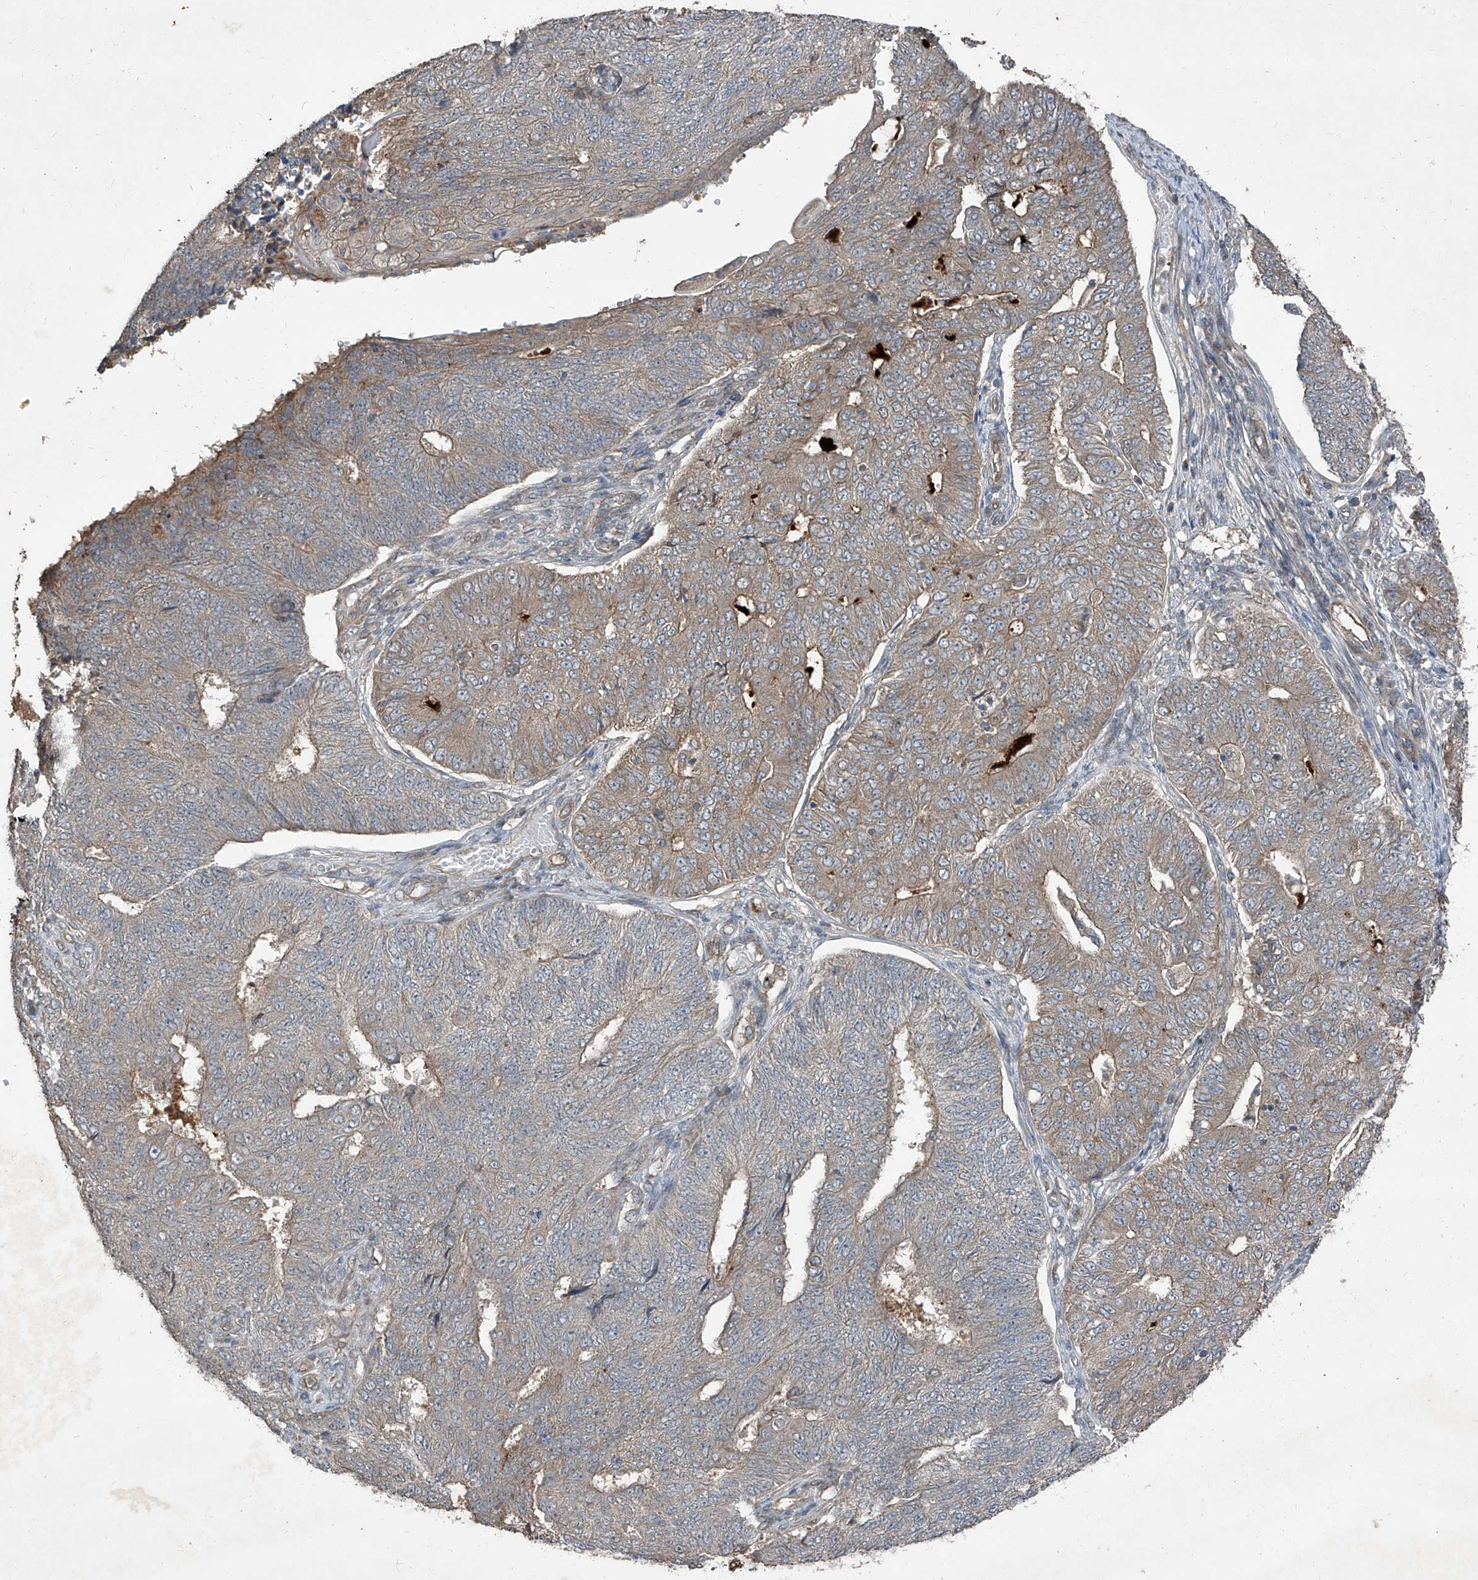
{"staining": {"intensity": "moderate", "quantity": "<25%", "location": "cytoplasmic/membranous"}, "tissue": "endometrial cancer", "cell_type": "Tumor cells", "image_type": "cancer", "snomed": [{"axis": "morphology", "description": "Adenocarcinoma, NOS"}, {"axis": "topography", "description": "Endometrium"}], "caption": "Human endometrial adenocarcinoma stained with a protein marker shows moderate staining in tumor cells.", "gene": "CCN1", "patient": {"sex": "female", "age": 32}}